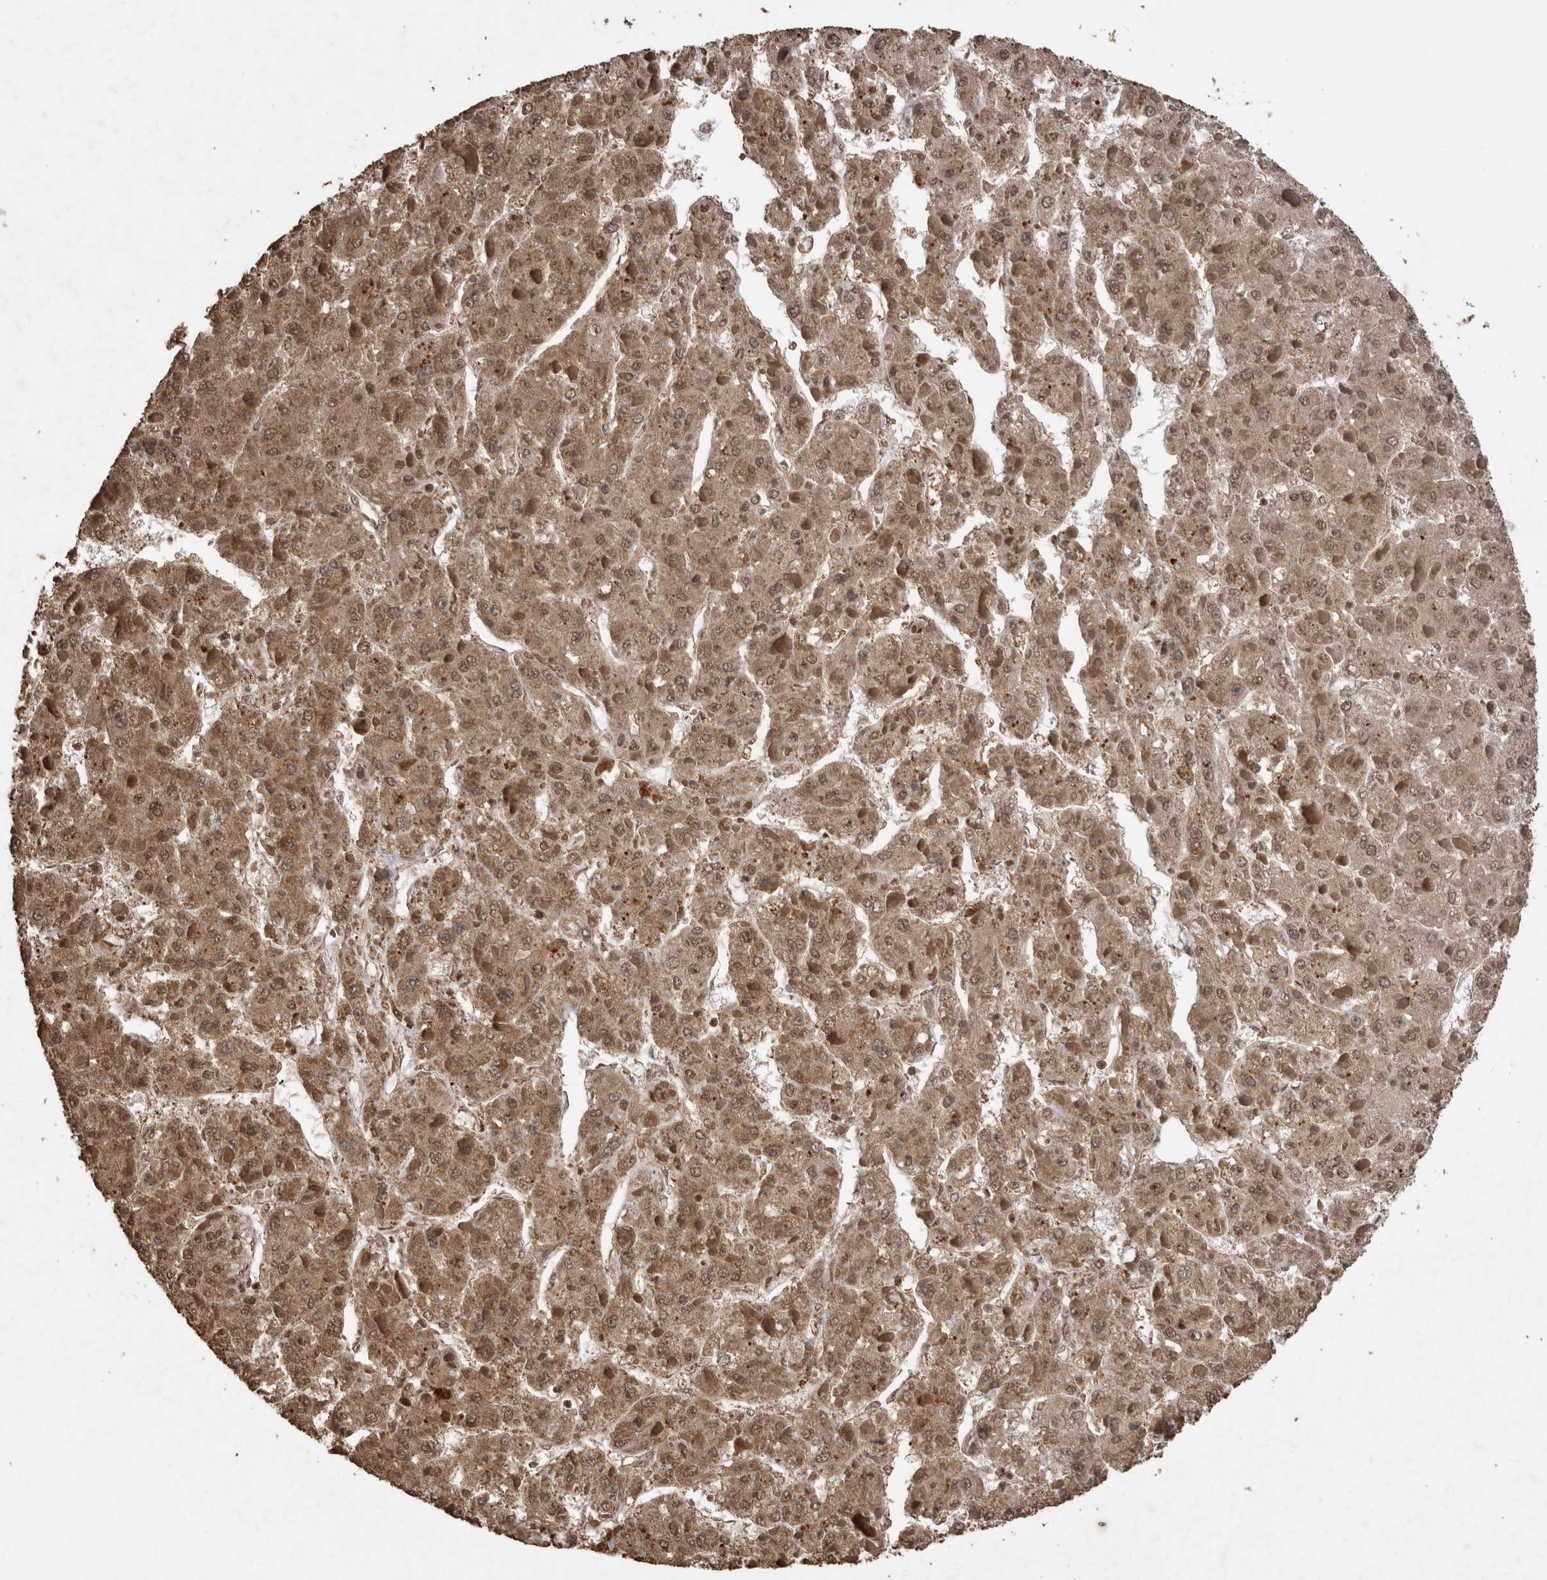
{"staining": {"intensity": "moderate", "quantity": ">75%", "location": "cytoplasmic/membranous,nuclear"}, "tissue": "liver cancer", "cell_type": "Tumor cells", "image_type": "cancer", "snomed": [{"axis": "morphology", "description": "Carcinoma, Hepatocellular, NOS"}, {"axis": "topography", "description": "Liver"}], "caption": "This histopathology image shows immunohistochemistry staining of human liver cancer, with medium moderate cytoplasmic/membranous and nuclear positivity in approximately >75% of tumor cells.", "gene": "PINK1", "patient": {"sex": "female", "age": 73}}